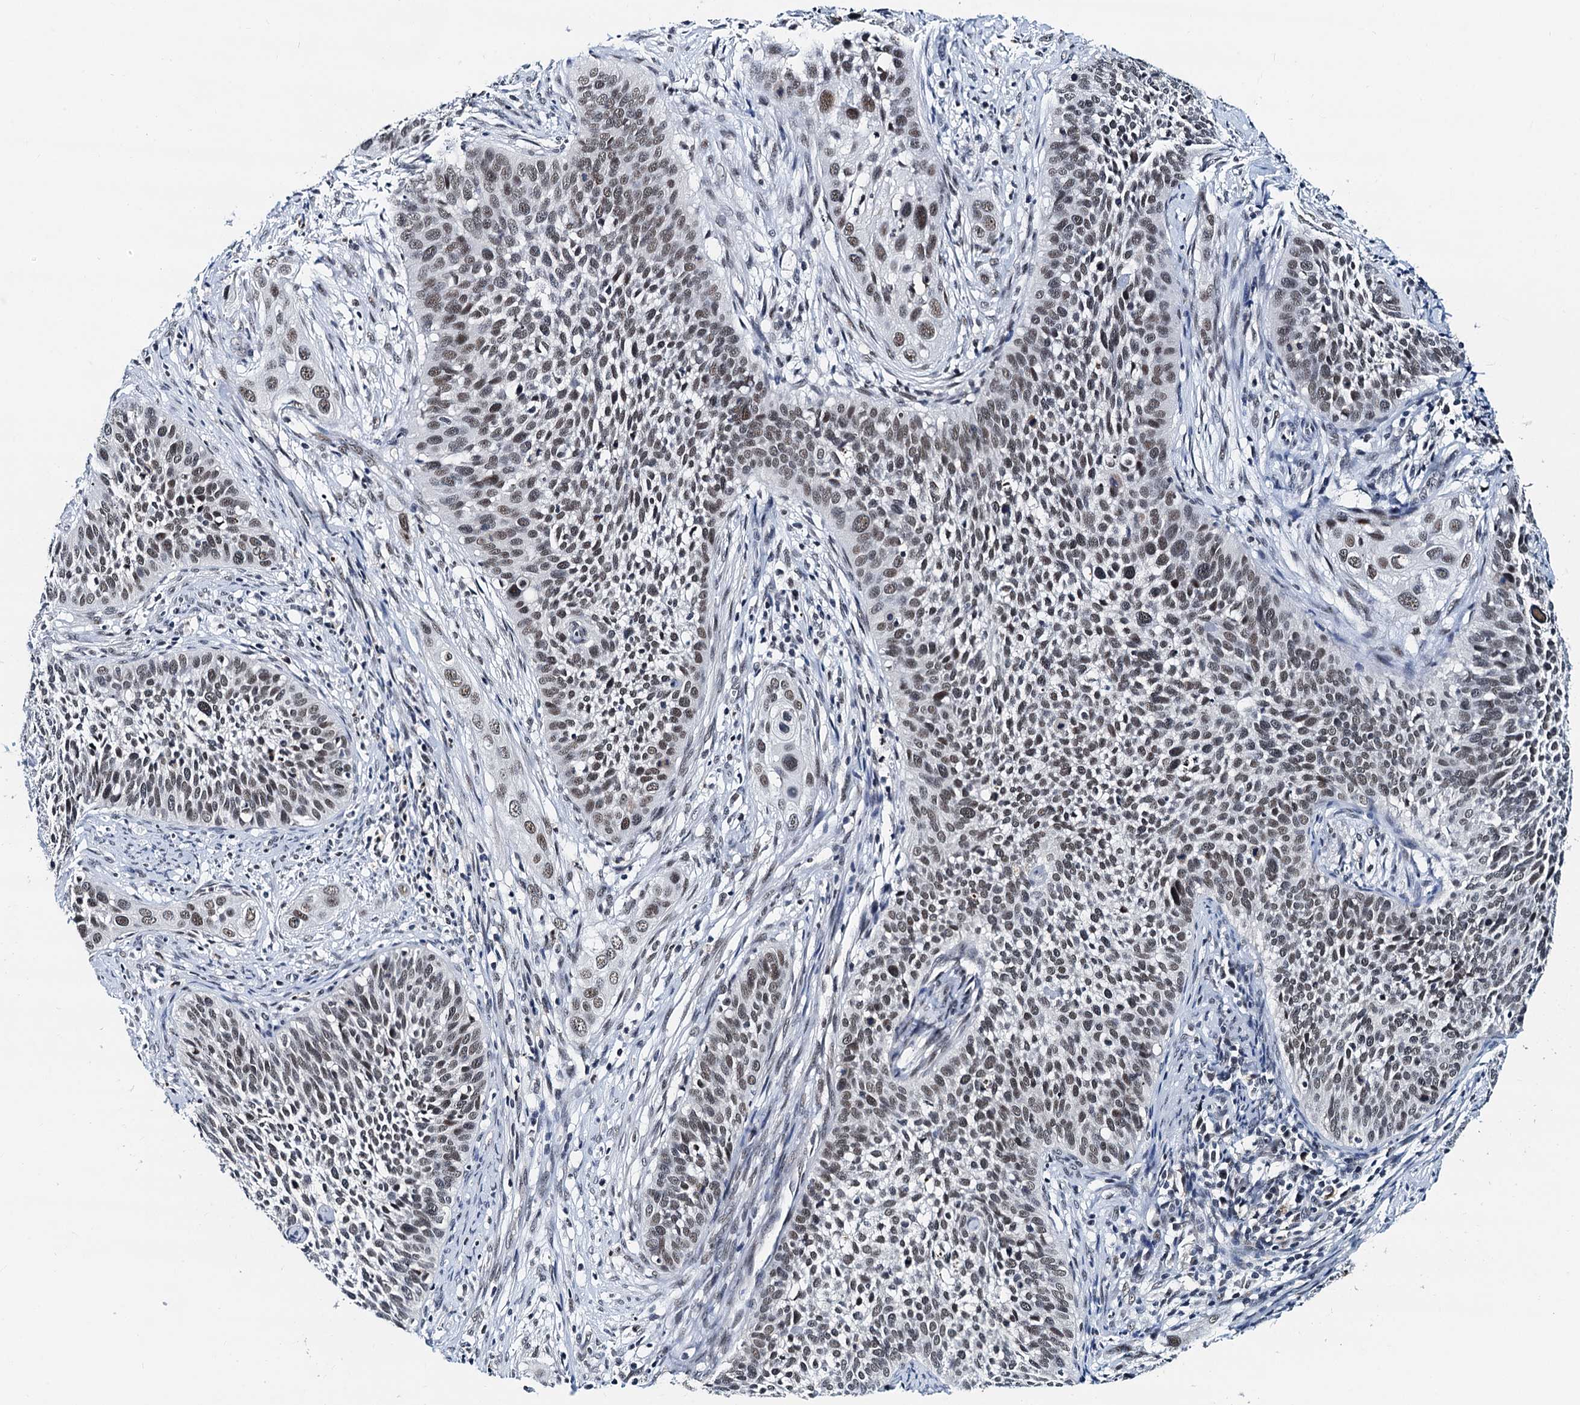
{"staining": {"intensity": "weak", "quantity": ">75%", "location": "nuclear"}, "tissue": "cervical cancer", "cell_type": "Tumor cells", "image_type": "cancer", "snomed": [{"axis": "morphology", "description": "Squamous cell carcinoma, NOS"}, {"axis": "topography", "description": "Cervix"}], "caption": "Weak nuclear expression for a protein is present in approximately >75% of tumor cells of cervical cancer (squamous cell carcinoma) using immunohistochemistry (IHC).", "gene": "SNRPD1", "patient": {"sex": "female", "age": 34}}